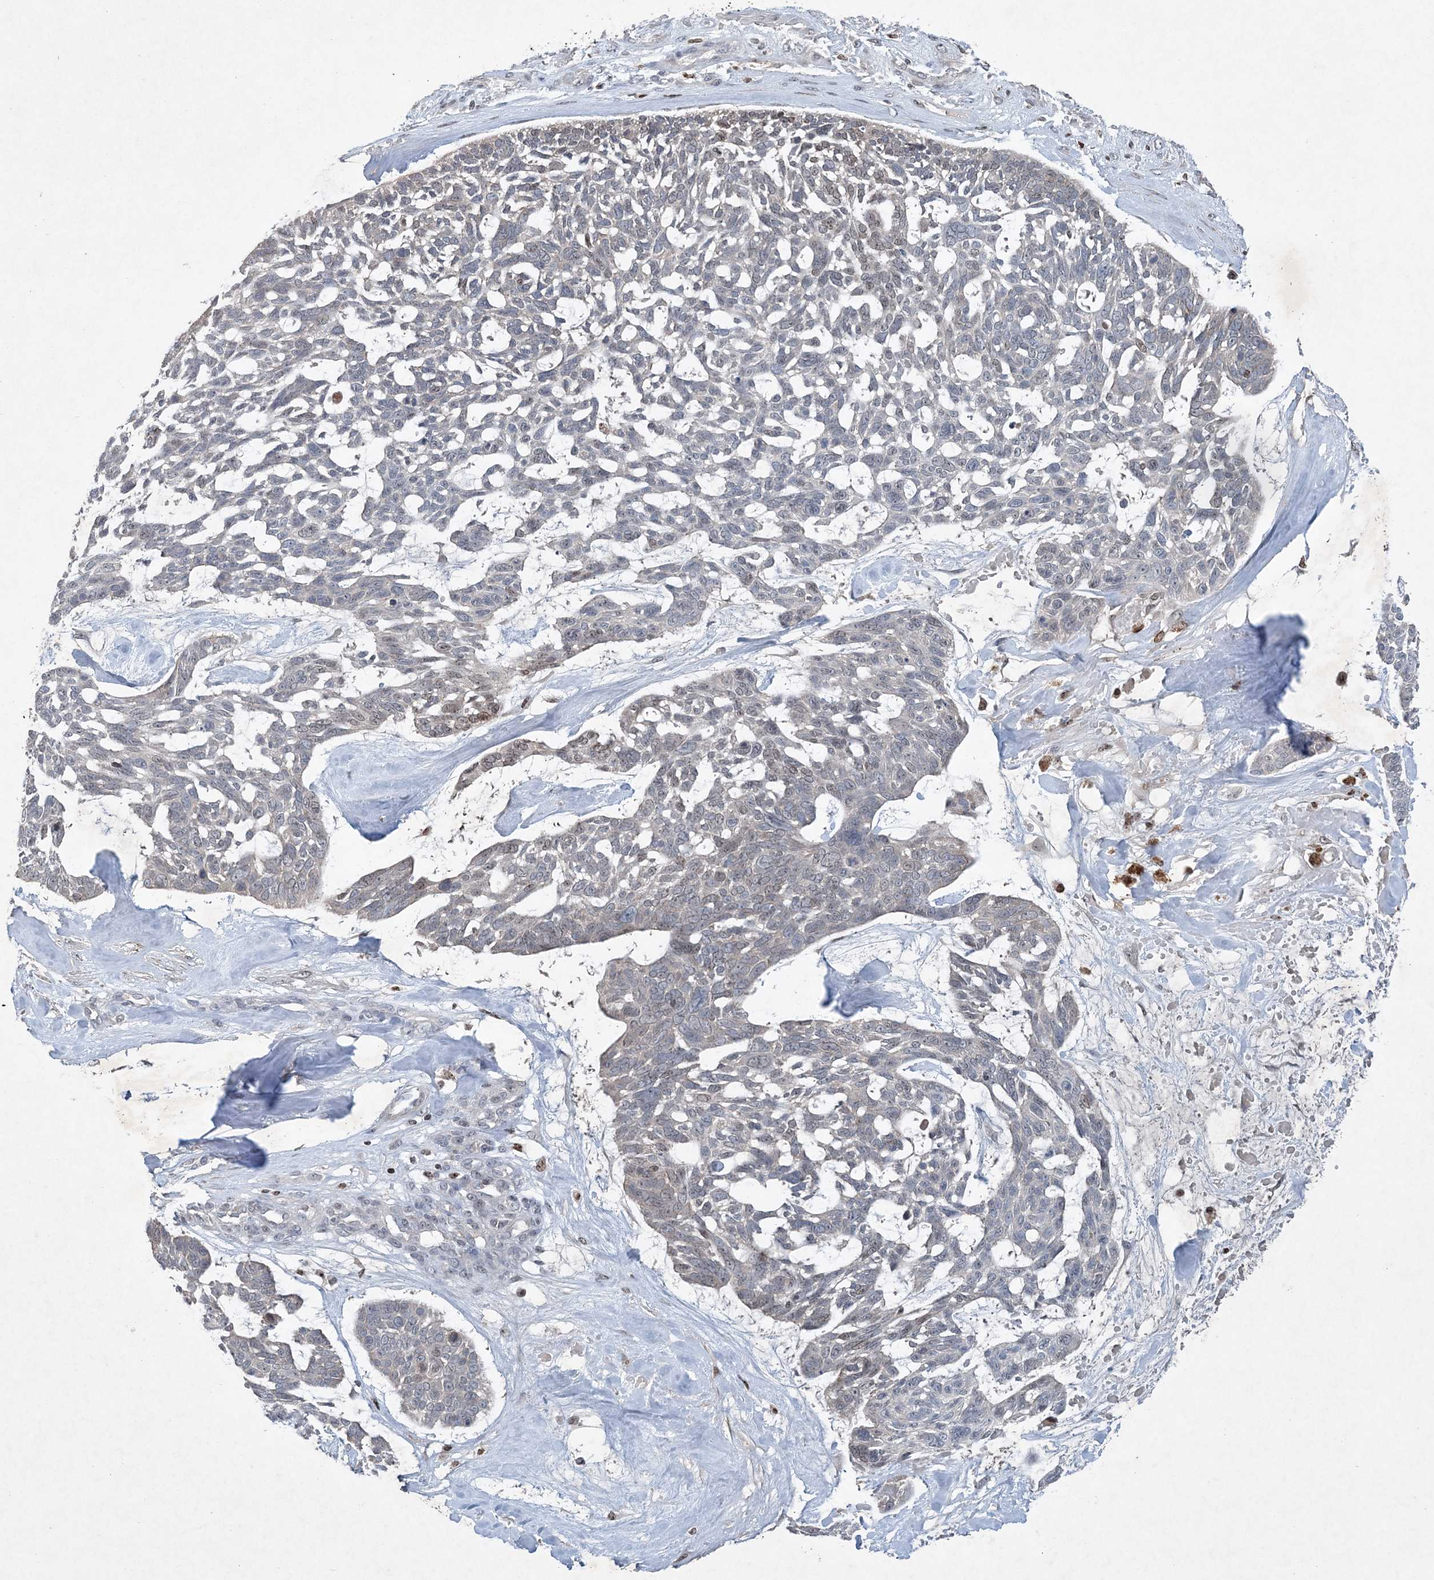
{"staining": {"intensity": "negative", "quantity": "none", "location": "none"}, "tissue": "skin cancer", "cell_type": "Tumor cells", "image_type": "cancer", "snomed": [{"axis": "morphology", "description": "Basal cell carcinoma"}, {"axis": "topography", "description": "Skin"}], "caption": "DAB (3,3'-diaminobenzidine) immunohistochemical staining of human basal cell carcinoma (skin) demonstrates no significant positivity in tumor cells.", "gene": "QTRT2", "patient": {"sex": "male", "age": 88}}